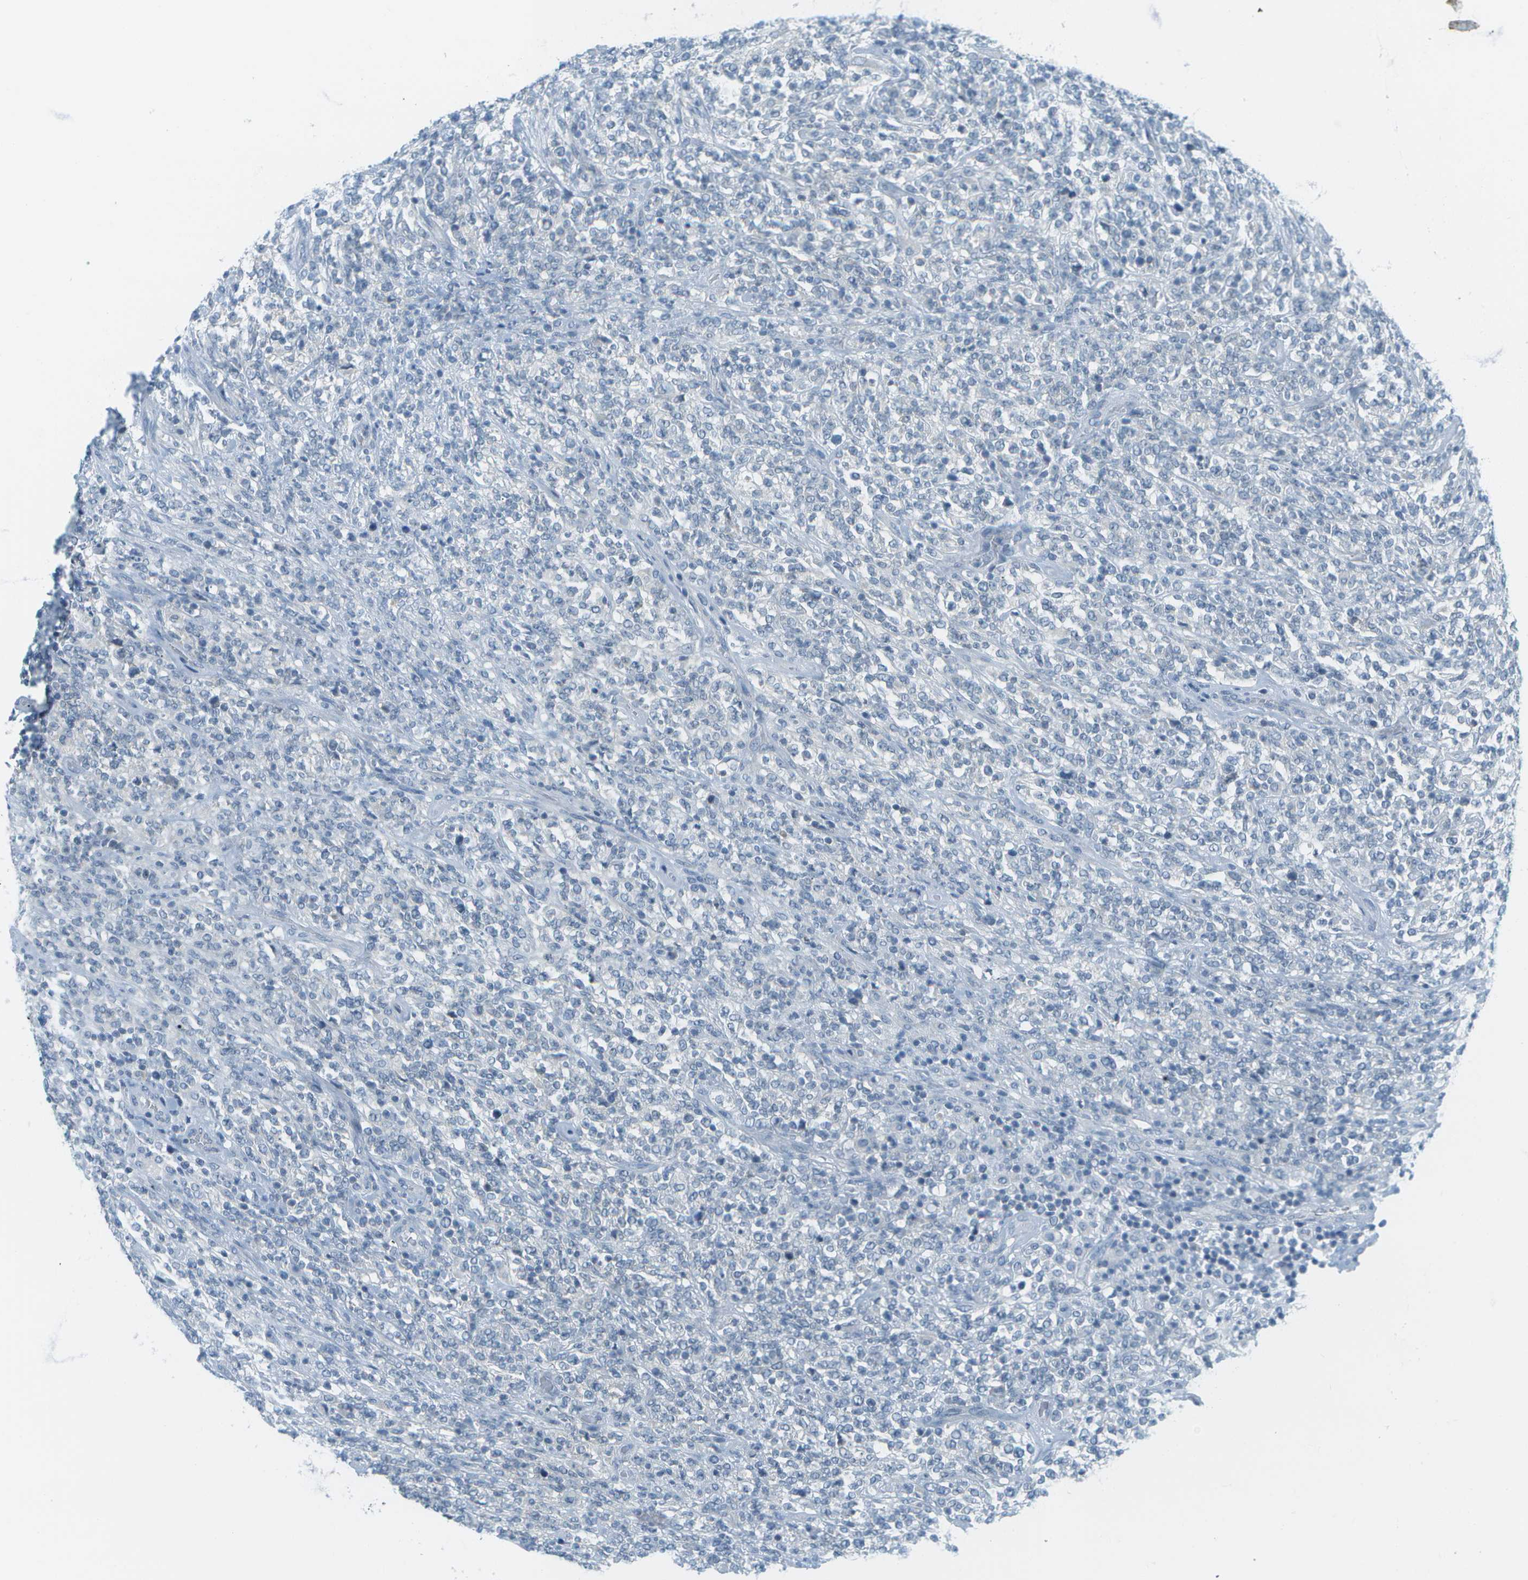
{"staining": {"intensity": "negative", "quantity": "none", "location": "none"}, "tissue": "lymphoma", "cell_type": "Tumor cells", "image_type": "cancer", "snomed": [{"axis": "morphology", "description": "Malignant lymphoma, non-Hodgkin's type, High grade"}, {"axis": "topography", "description": "Soft tissue"}], "caption": "High-grade malignant lymphoma, non-Hodgkin's type was stained to show a protein in brown. There is no significant positivity in tumor cells.", "gene": "SMYD5", "patient": {"sex": "male", "age": 18}}